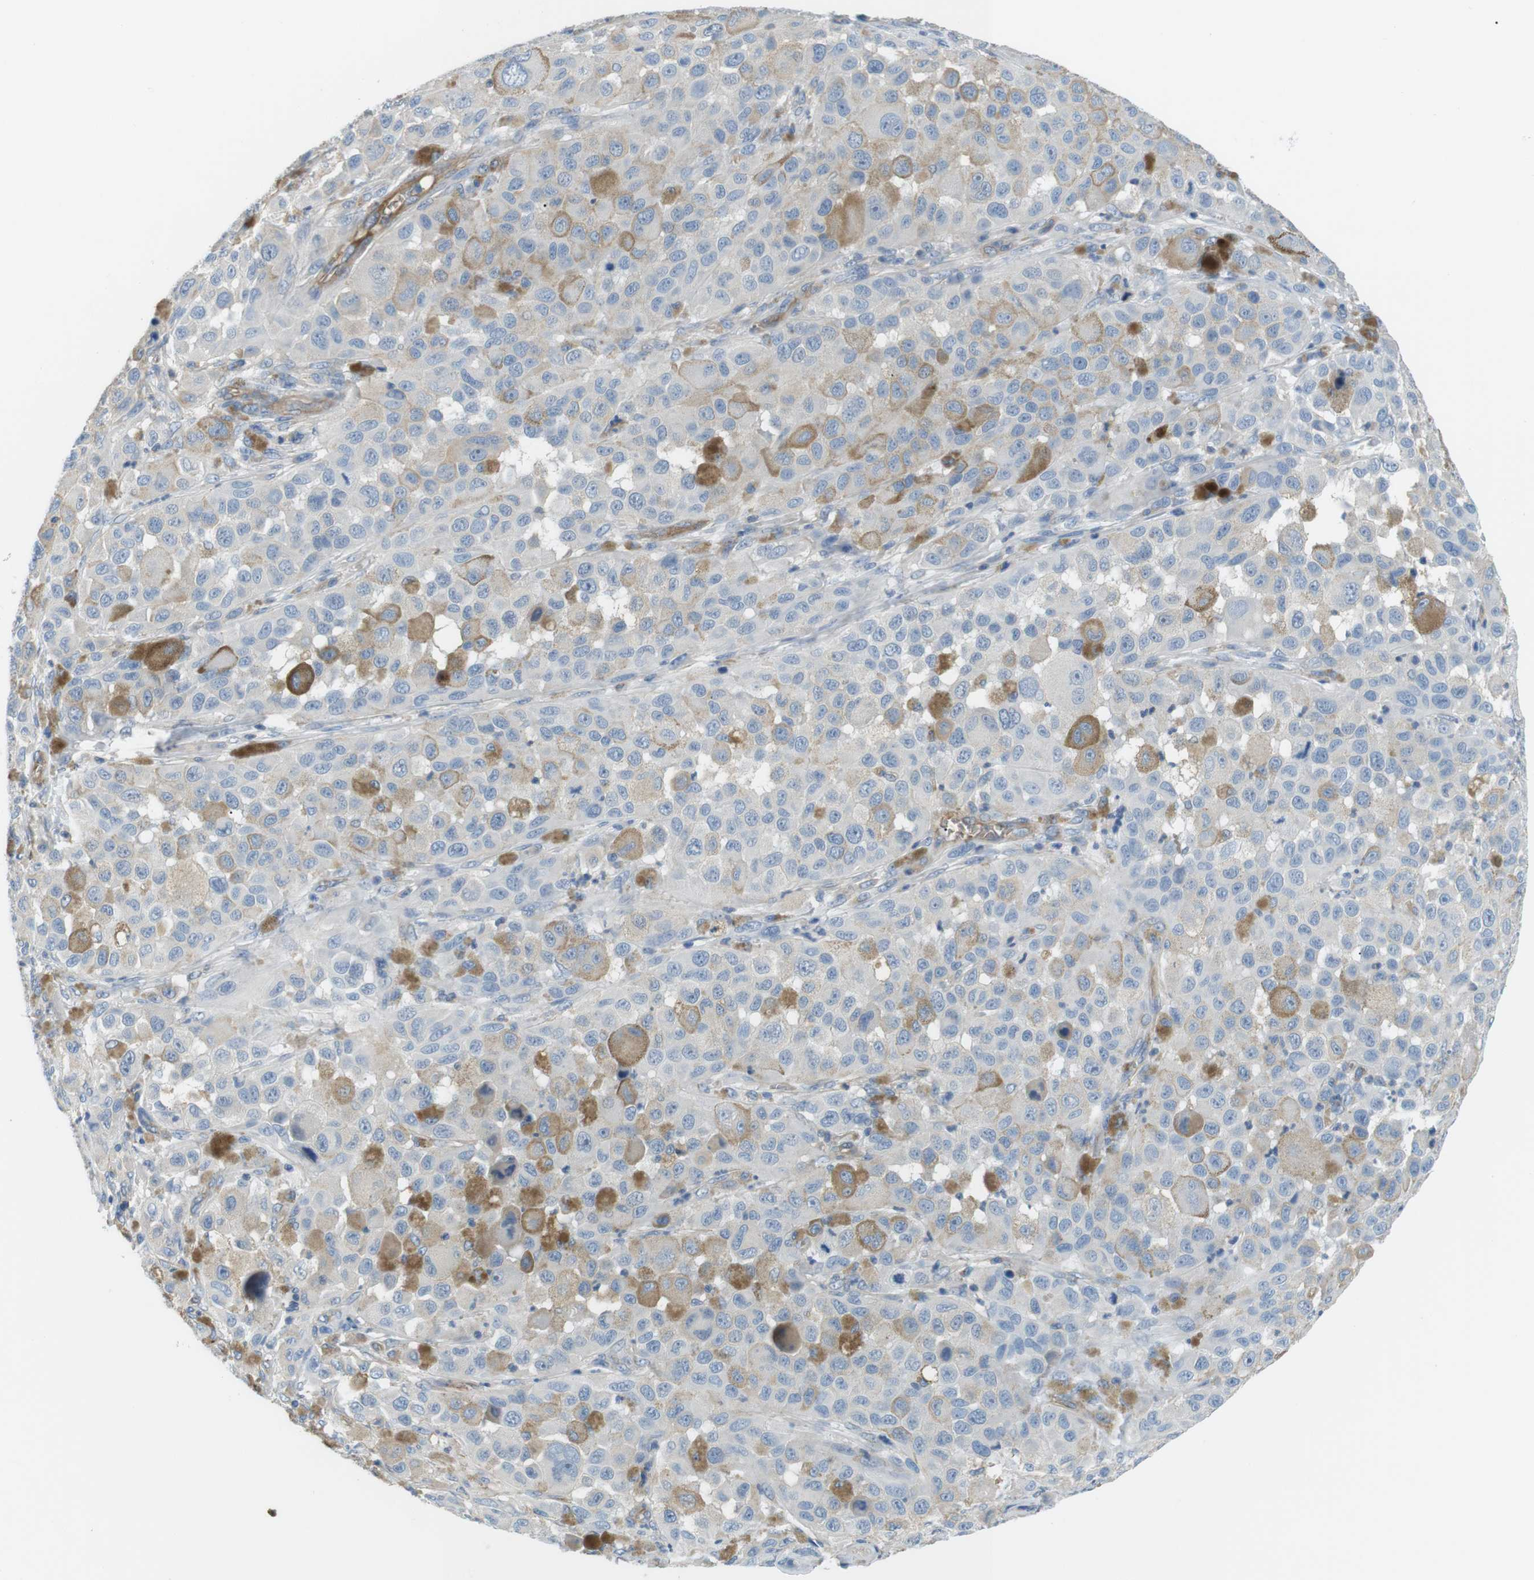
{"staining": {"intensity": "weak", "quantity": "<25%", "location": "cytoplasmic/membranous"}, "tissue": "melanoma", "cell_type": "Tumor cells", "image_type": "cancer", "snomed": [{"axis": "morphology", "description": "Malignant melanoma, NOS"}, {"axis": "topography", "description": "Skin"}], "caption": "Immunohistochemical staining of melanoma reveals no significant staining in tumor cells. (DAB immunohistochemistry visualized using brightfield microscopy, high magnification).", "gene": "ADCY10", "patient": {"sex": "male", "age": 96}}